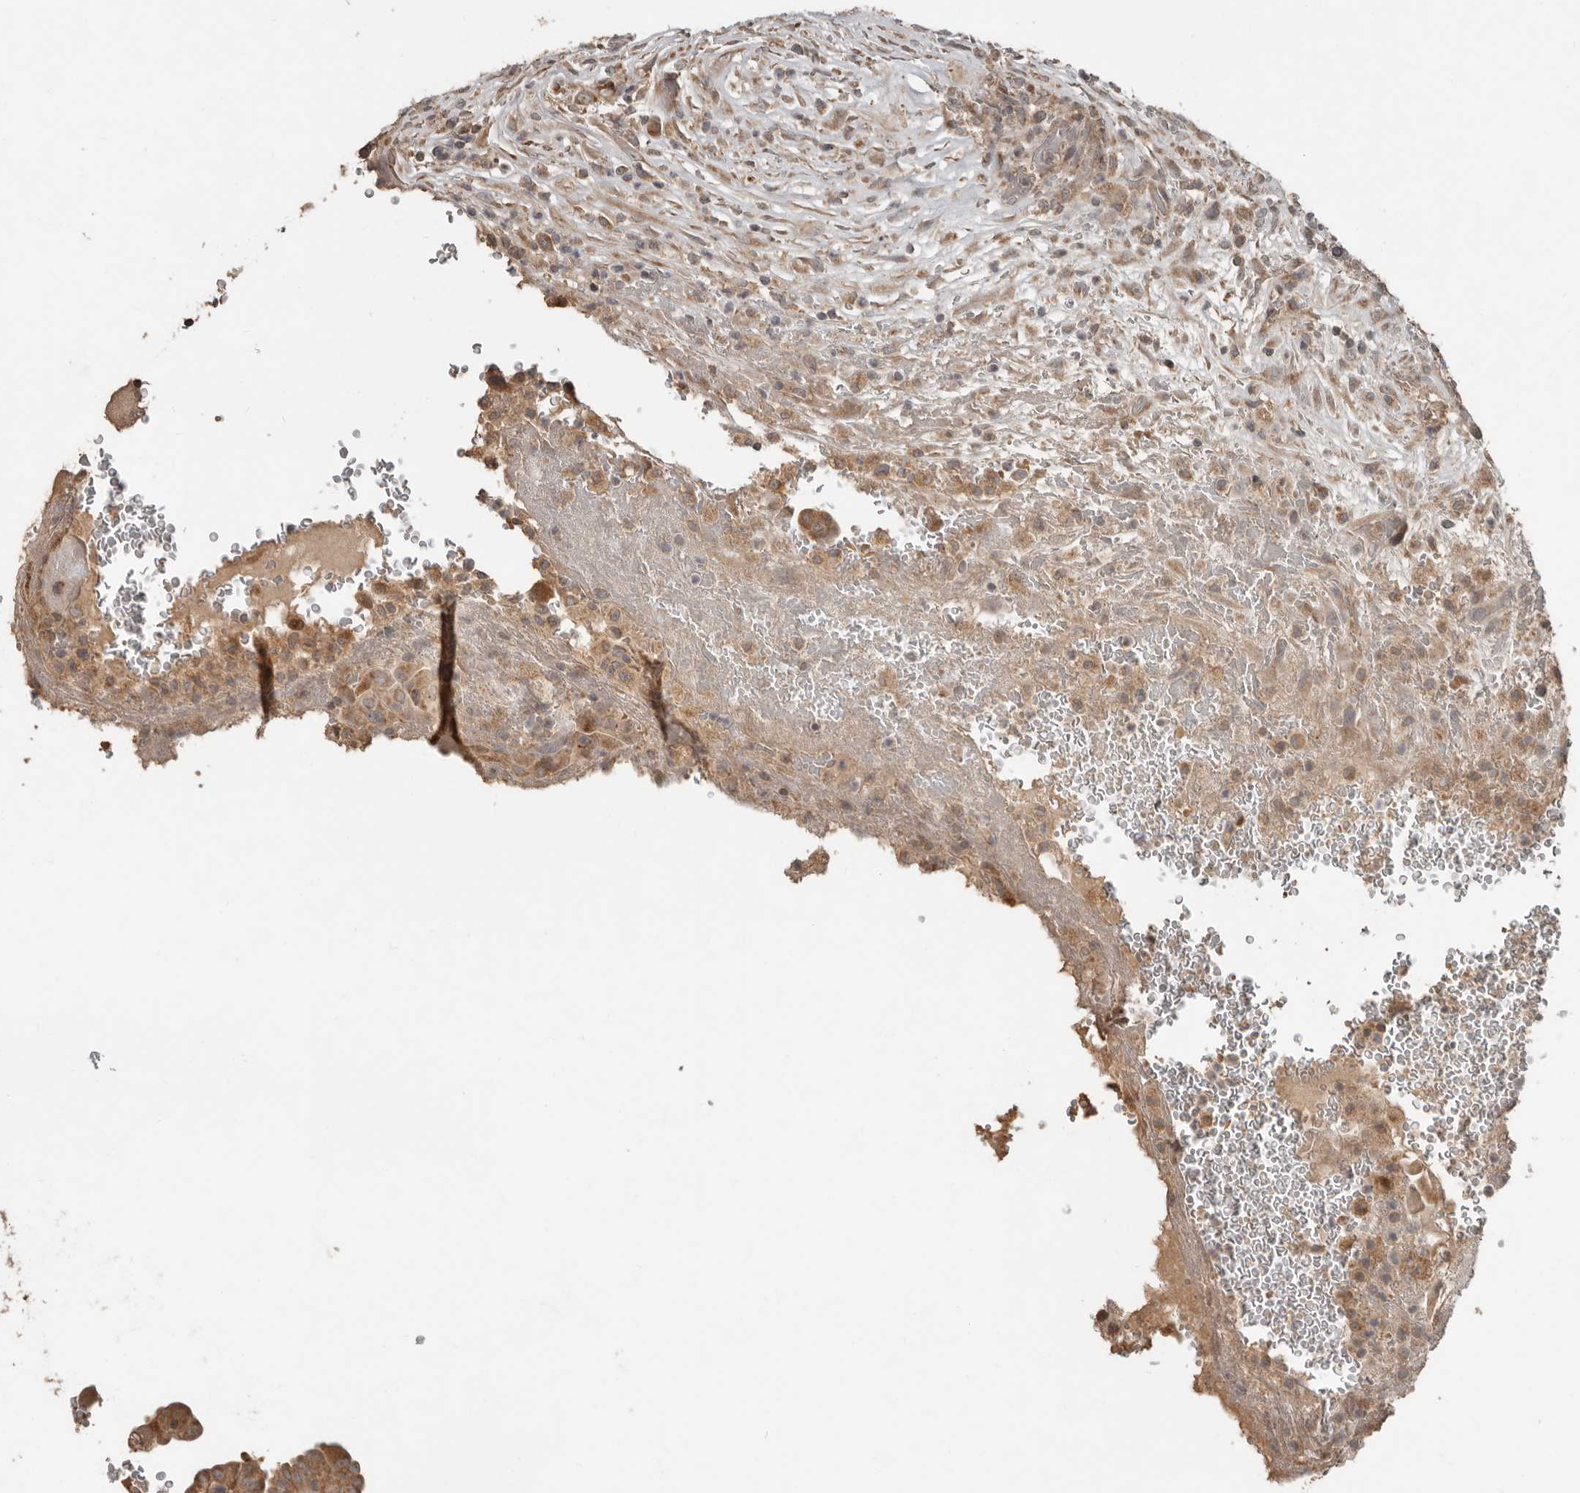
{"staining": {"intensity": "moderate", "quantity": ">75%", "location": "cytoplasmic/membranous"}, "tissue": "thyroid cancer", "cell_type": "Tumor cells", "image_type": "cancer", "snomed": [{"axis": "morphology", "description": "Papillary adenocarcinoma, NOS"}, {"axis": "topography", "description": "Thyroid gland"}], "caption": "Tumor cells demonstrate moderate cytoplasmic/membranous positivity in approximately >75% of cells in papillary adenocarcinoma (thyroid). (Stains: DAB in brown, nuclei in blue, Microscopy: brightfield microscopy at high magnification).", "gene": "SLC6A7", "patient": {"sex": "male", "age": 77}}